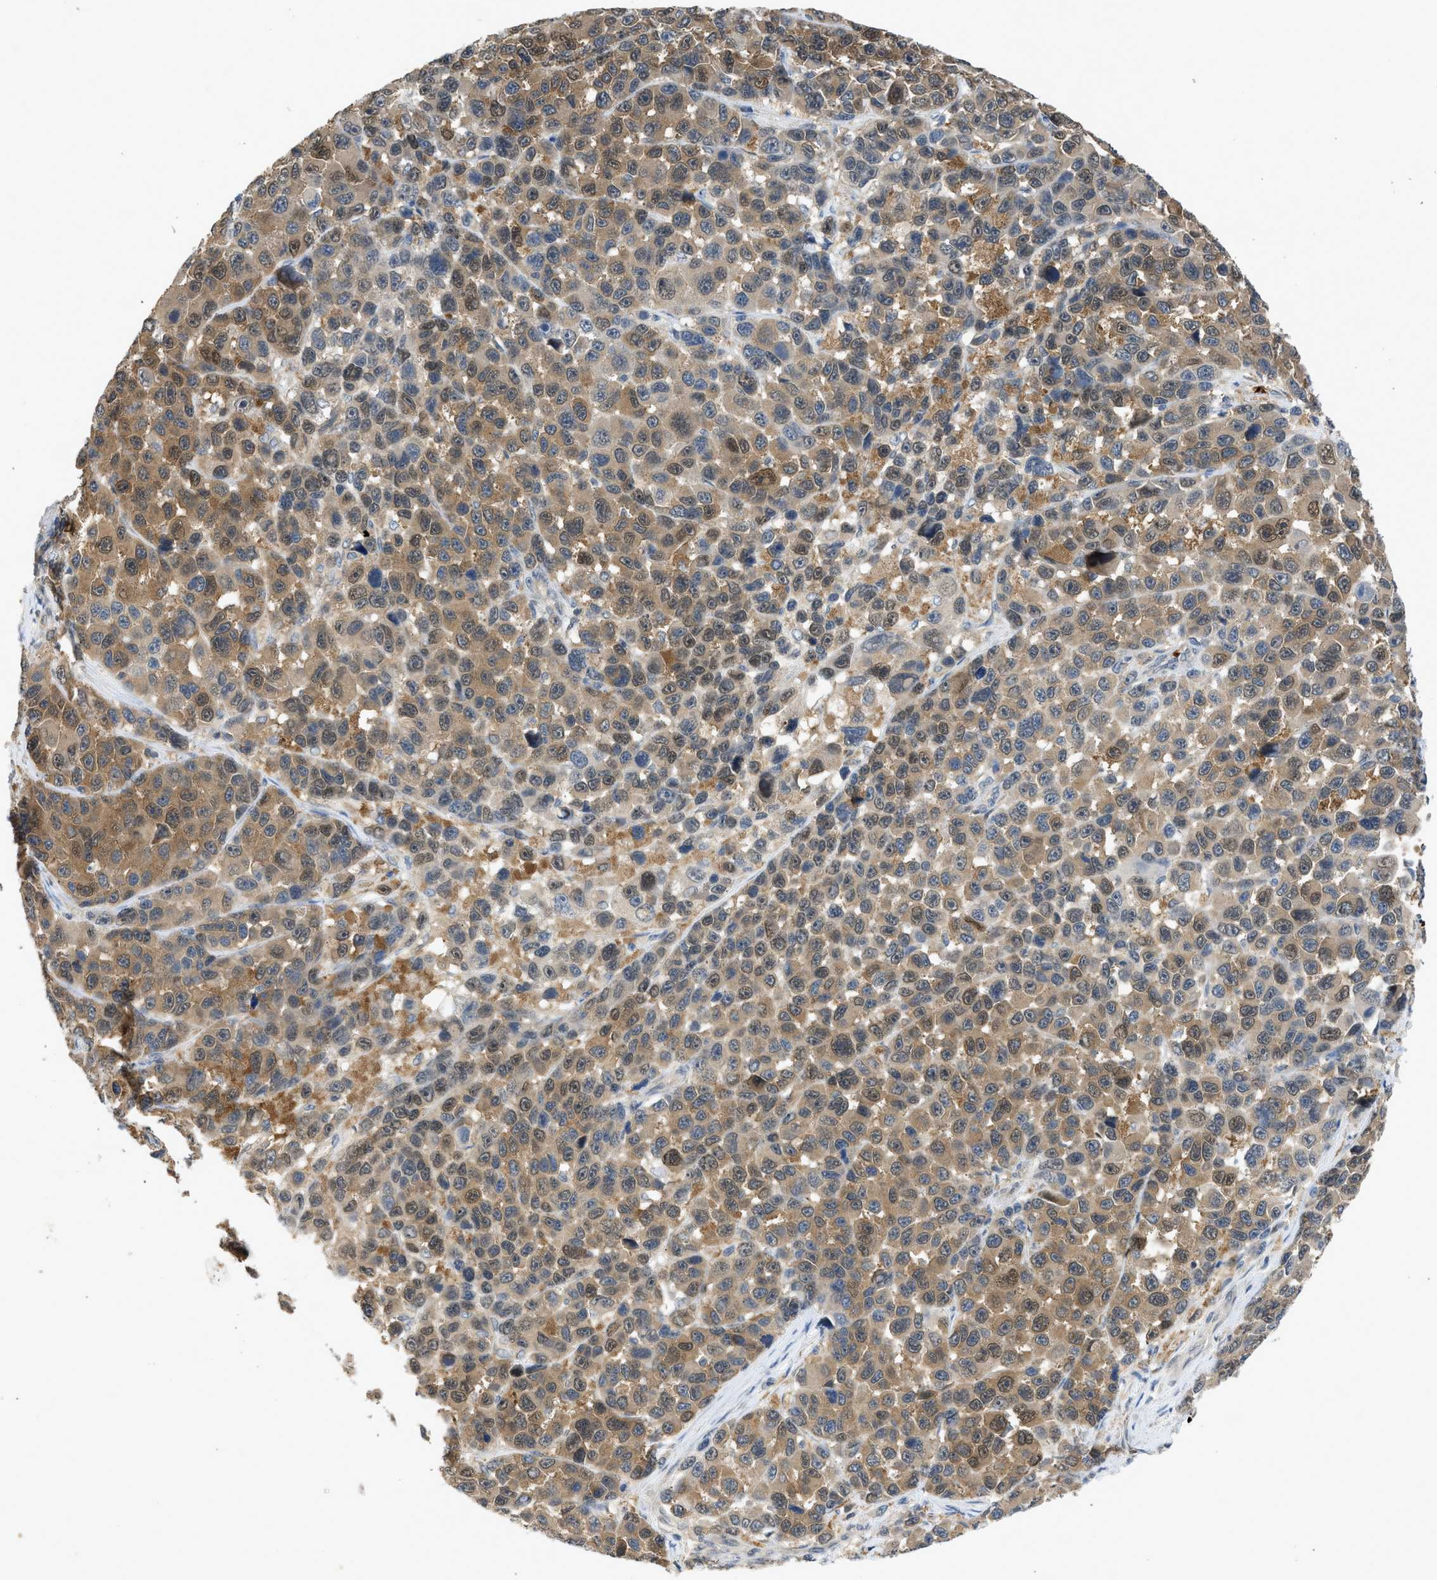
{"staining": {"intensity": "moderate", "quantity": ">75%", "location": "cytoplasmic/membranous"}, "tissue": "melanoma", "cell_type": "Tumor cells", "image_type": "cancer", "snomed": [{"axis": "morphology", "description": "Malignant melanoma, NOS"}, {"axis": "topography", "description": "Skin"}], "caption": "The image displays a brown stain indicating the presence of a protein in the cytoplasmic/membranous of tumor cells in malignant melanoma. (DAB (3,3'-diaminobenzidine) = brown stain, brightfield microscopy at high magnification).", "gene": "MAPK7", "patient": {"sex": "male", "age": 53}}